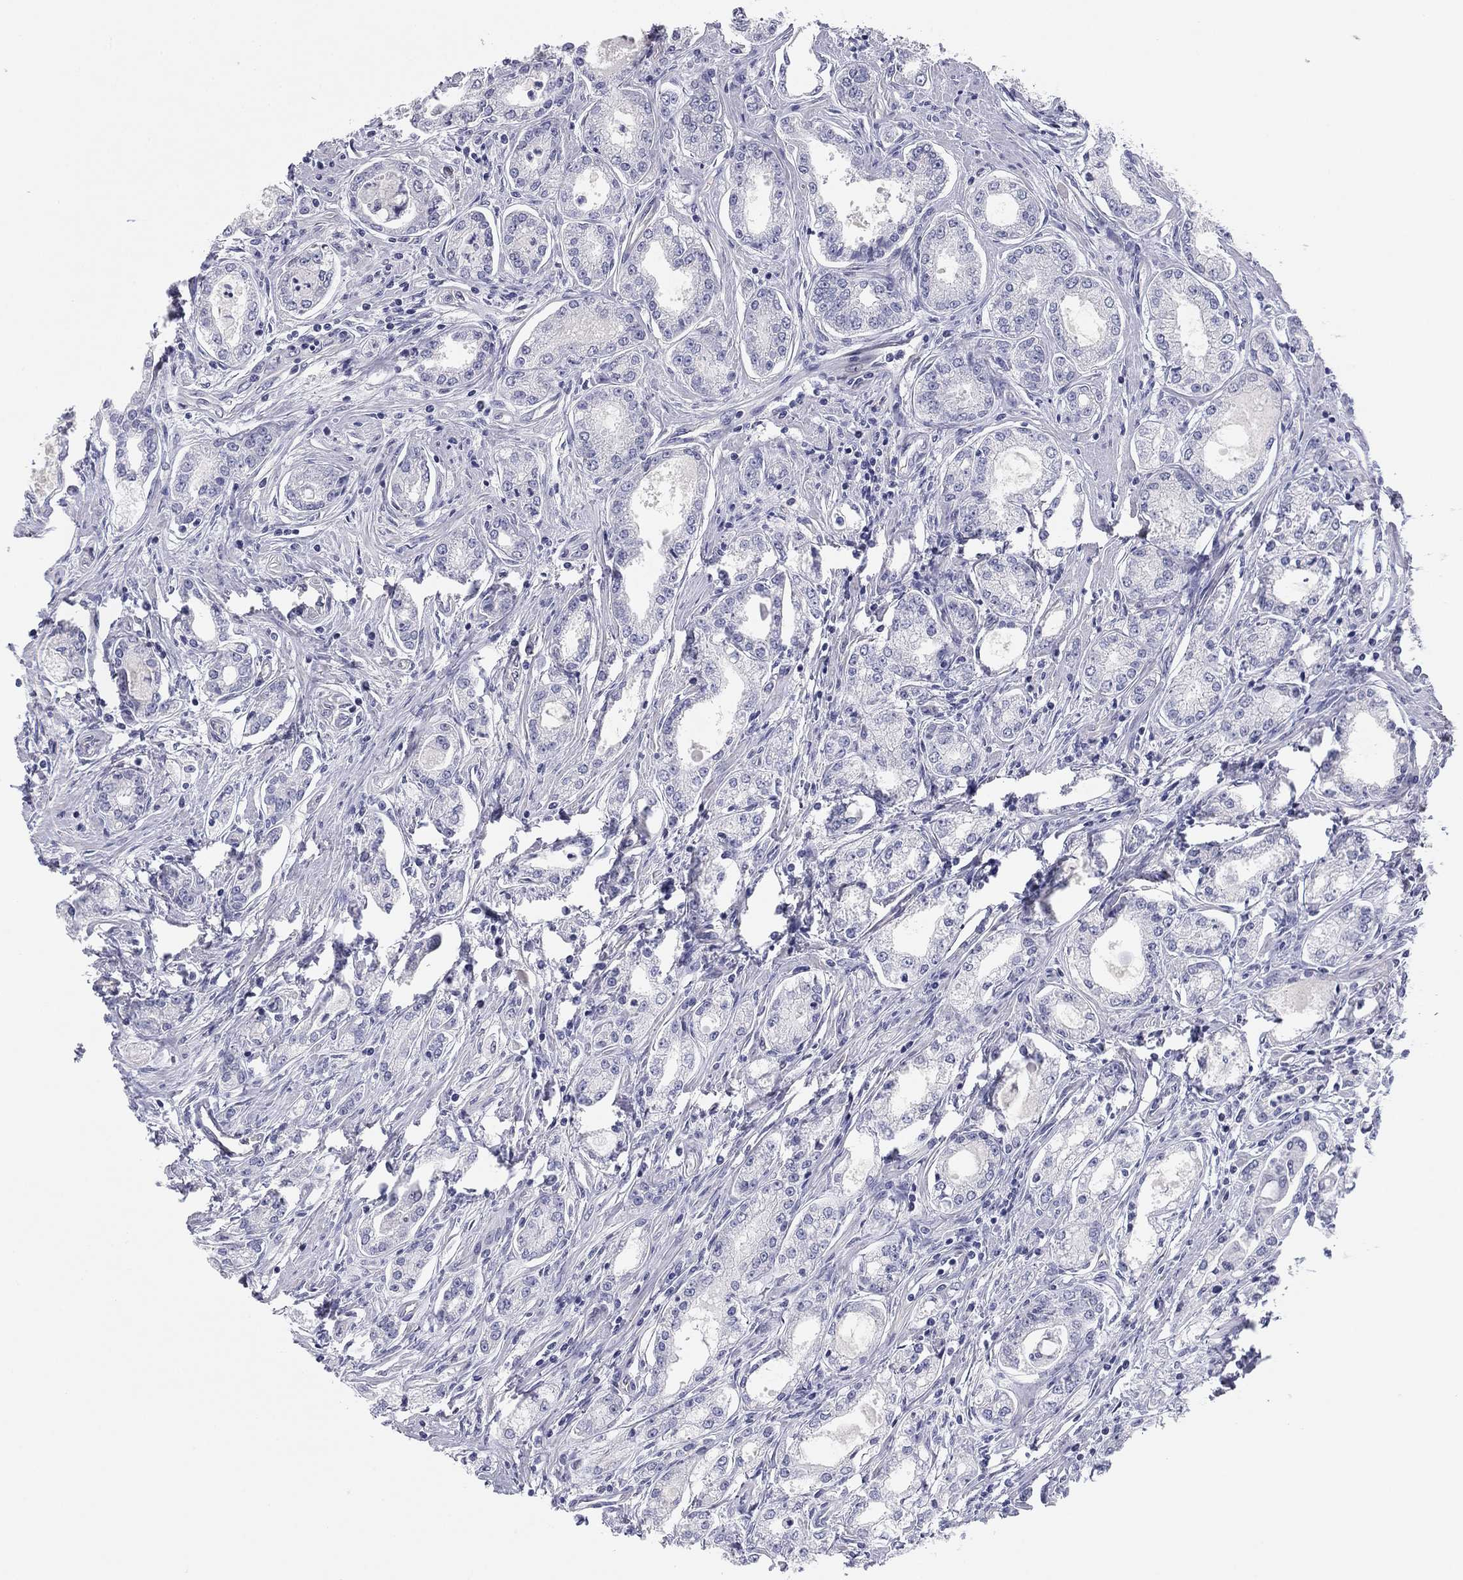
{"staining": {"intensity": "negative", "quantity": "none", "location": "none"}, "tissue": "prostate cancer", "cell_type": "Tumor cells", "image_type": "cancer", "snomed": [{"axis": "morphology", "description": "Adenocarcinoma, NOS"}, {"axis": "morphology", "description": "Adenocarcinoma, High grade"}, {"axis": "topography", "description": "Prostate"}], "caption": "Tumor cells show no significant expression in prostate cancer. (Brightfield microscopy of DAB (3,3'-diaminobenzidine) immunohistochemistry at high magnification).", "gene": "SEPTIN3", "patient": {"sex": "male", "age": 70}}